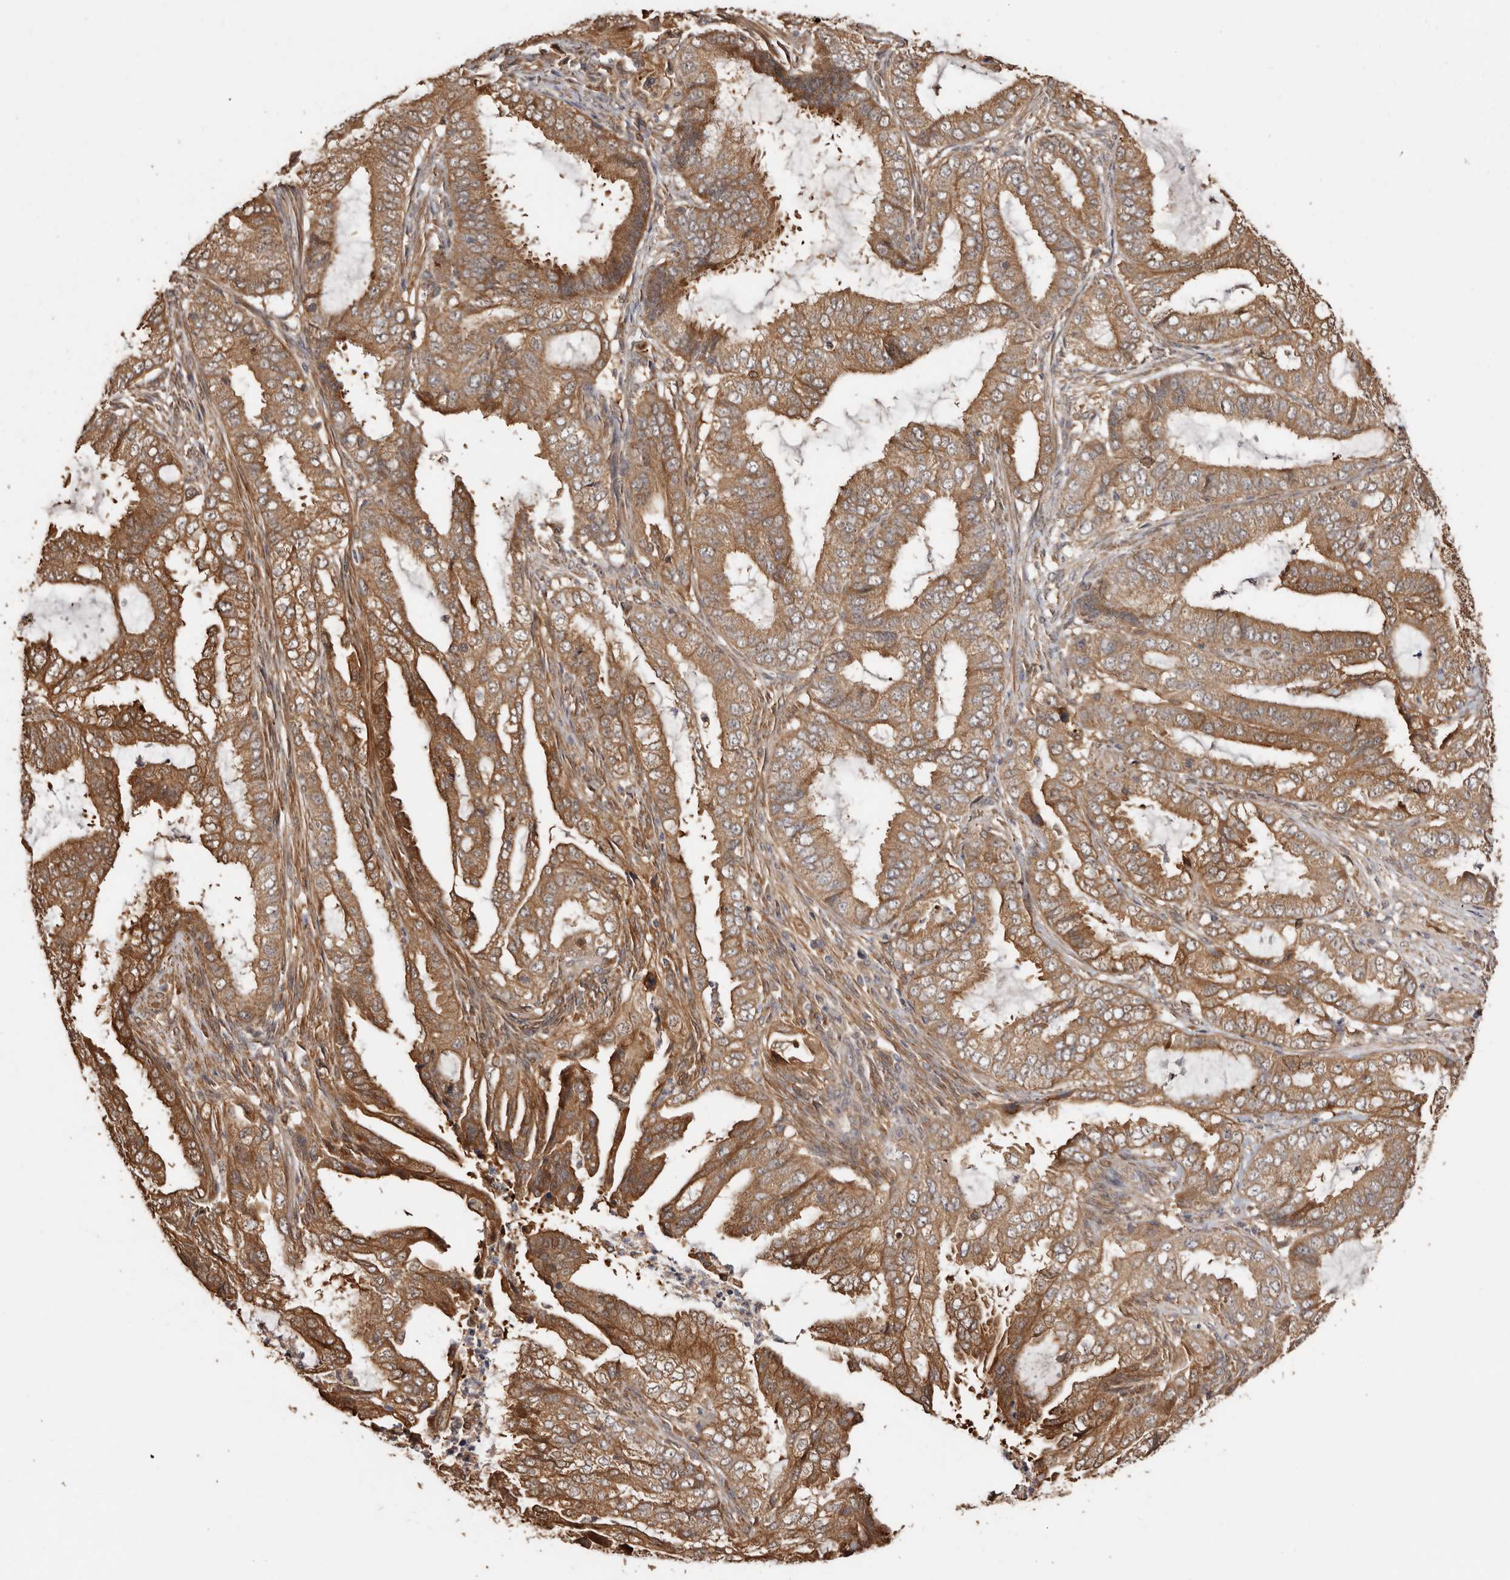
{"staining": {"intensity": "moderate", "quantity": ">75%", "location": "cytoplasmic/membranous"}, "tissue": "endometrial cancer", "cell_type": "Tumor cells", "image_type": "cancer", "snomed": [{"axis": "morphology", "description": "Adenocarcinoma, NOS"}, {"axis": "topography", "description": "Endometrium"}], "caption": "The micrograph demonstrates immunohistochemical staining of adenocarcinoma (endometrial). There is moderate cytoplasmic/membranous staining is seen in about >75% of tumor cells. Ihc stains the protein in brown and the nuclei are stained blue.", "gene": "COQ8B", "patient": {"sex": "female", "age": 51}}